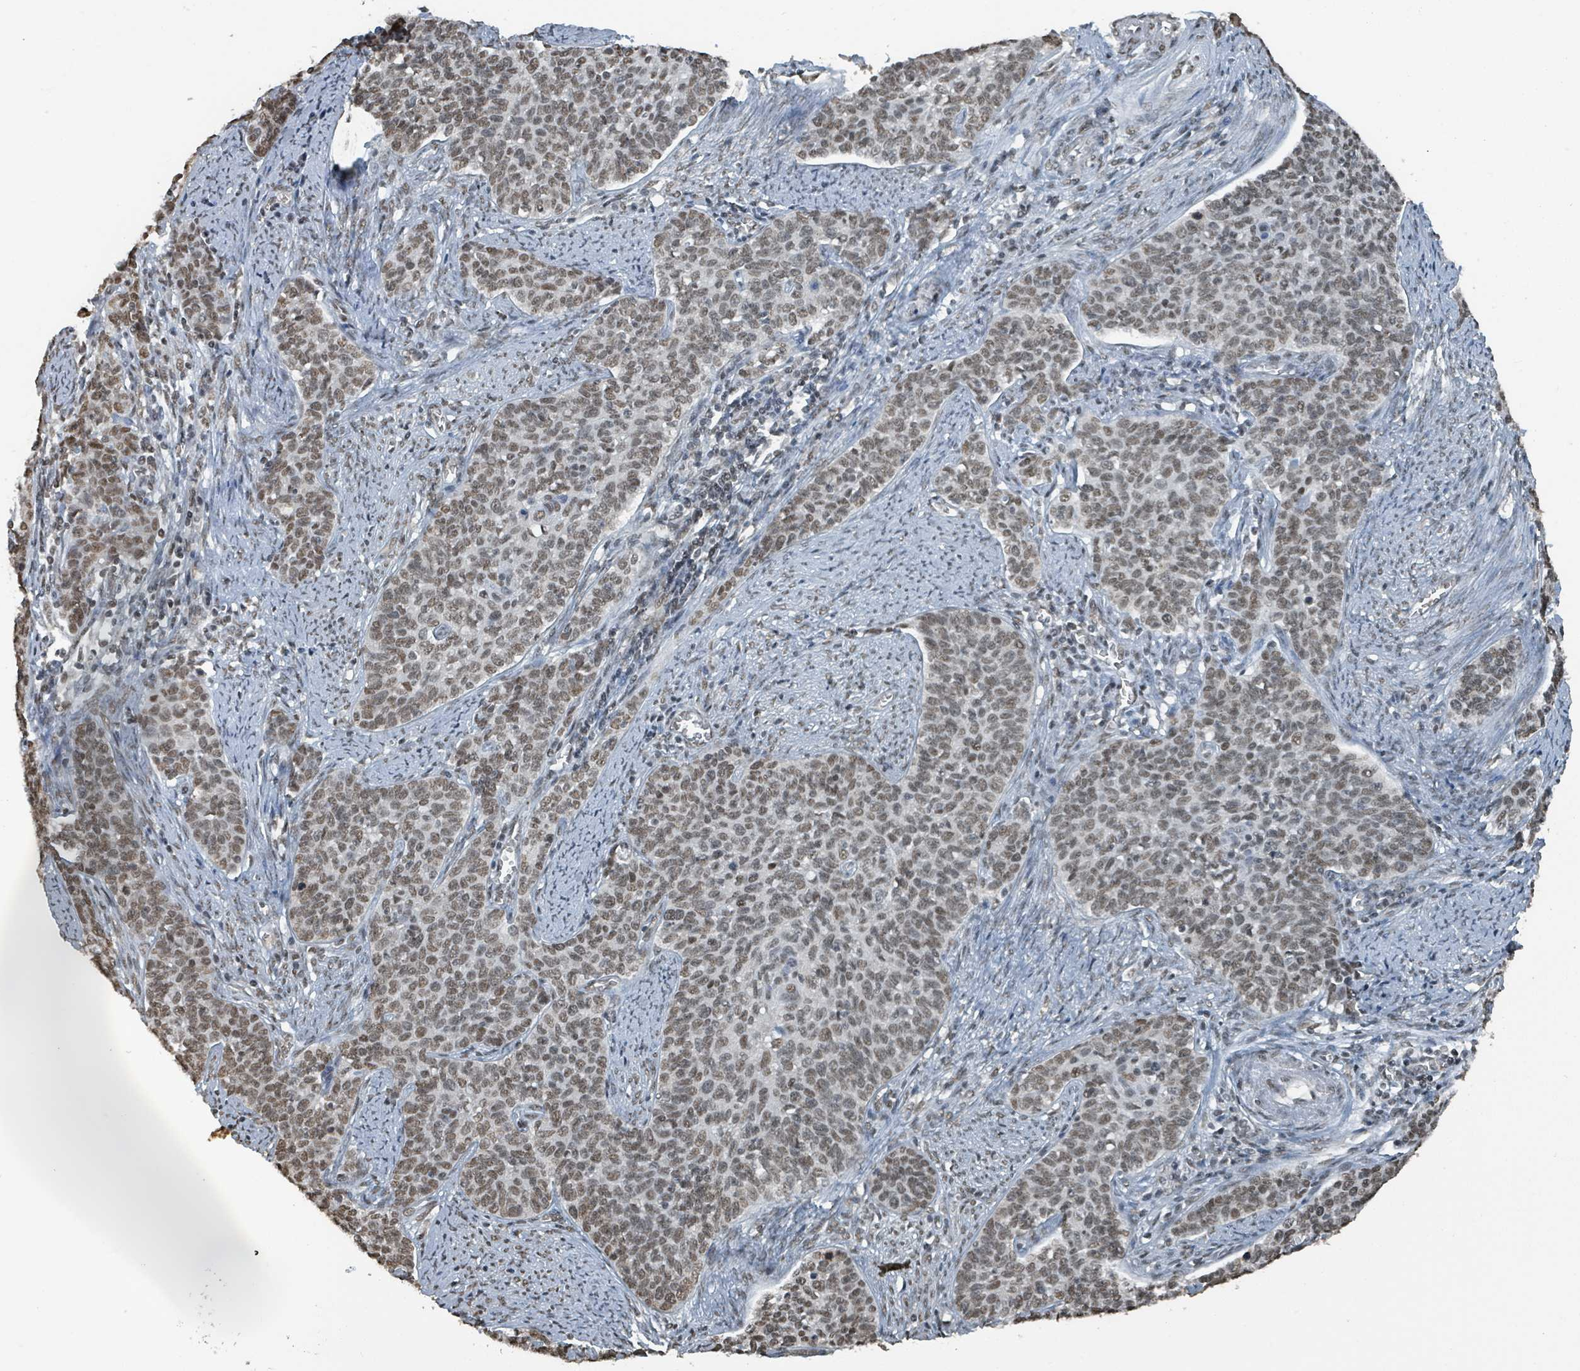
{"staining": {"intensity": "moderate", "quantity": ">75%", "location": "nuclear"}, "tissue": "cervical cancer", "cell_type": "Tumor cells", "image_type": "cancer", "snomed": [{"axis": "morphology", "description": "Squamous cell carcinoma, NOS"}, {"axis": "topography", "description": "Cervix"}], "caption": "The immunohistochemical stain highlights moderate nuclear expression in tumor cells of cervical cancer tissue.", "gene": "PHIP", "patient": {"sex": "female", "age": 39}}